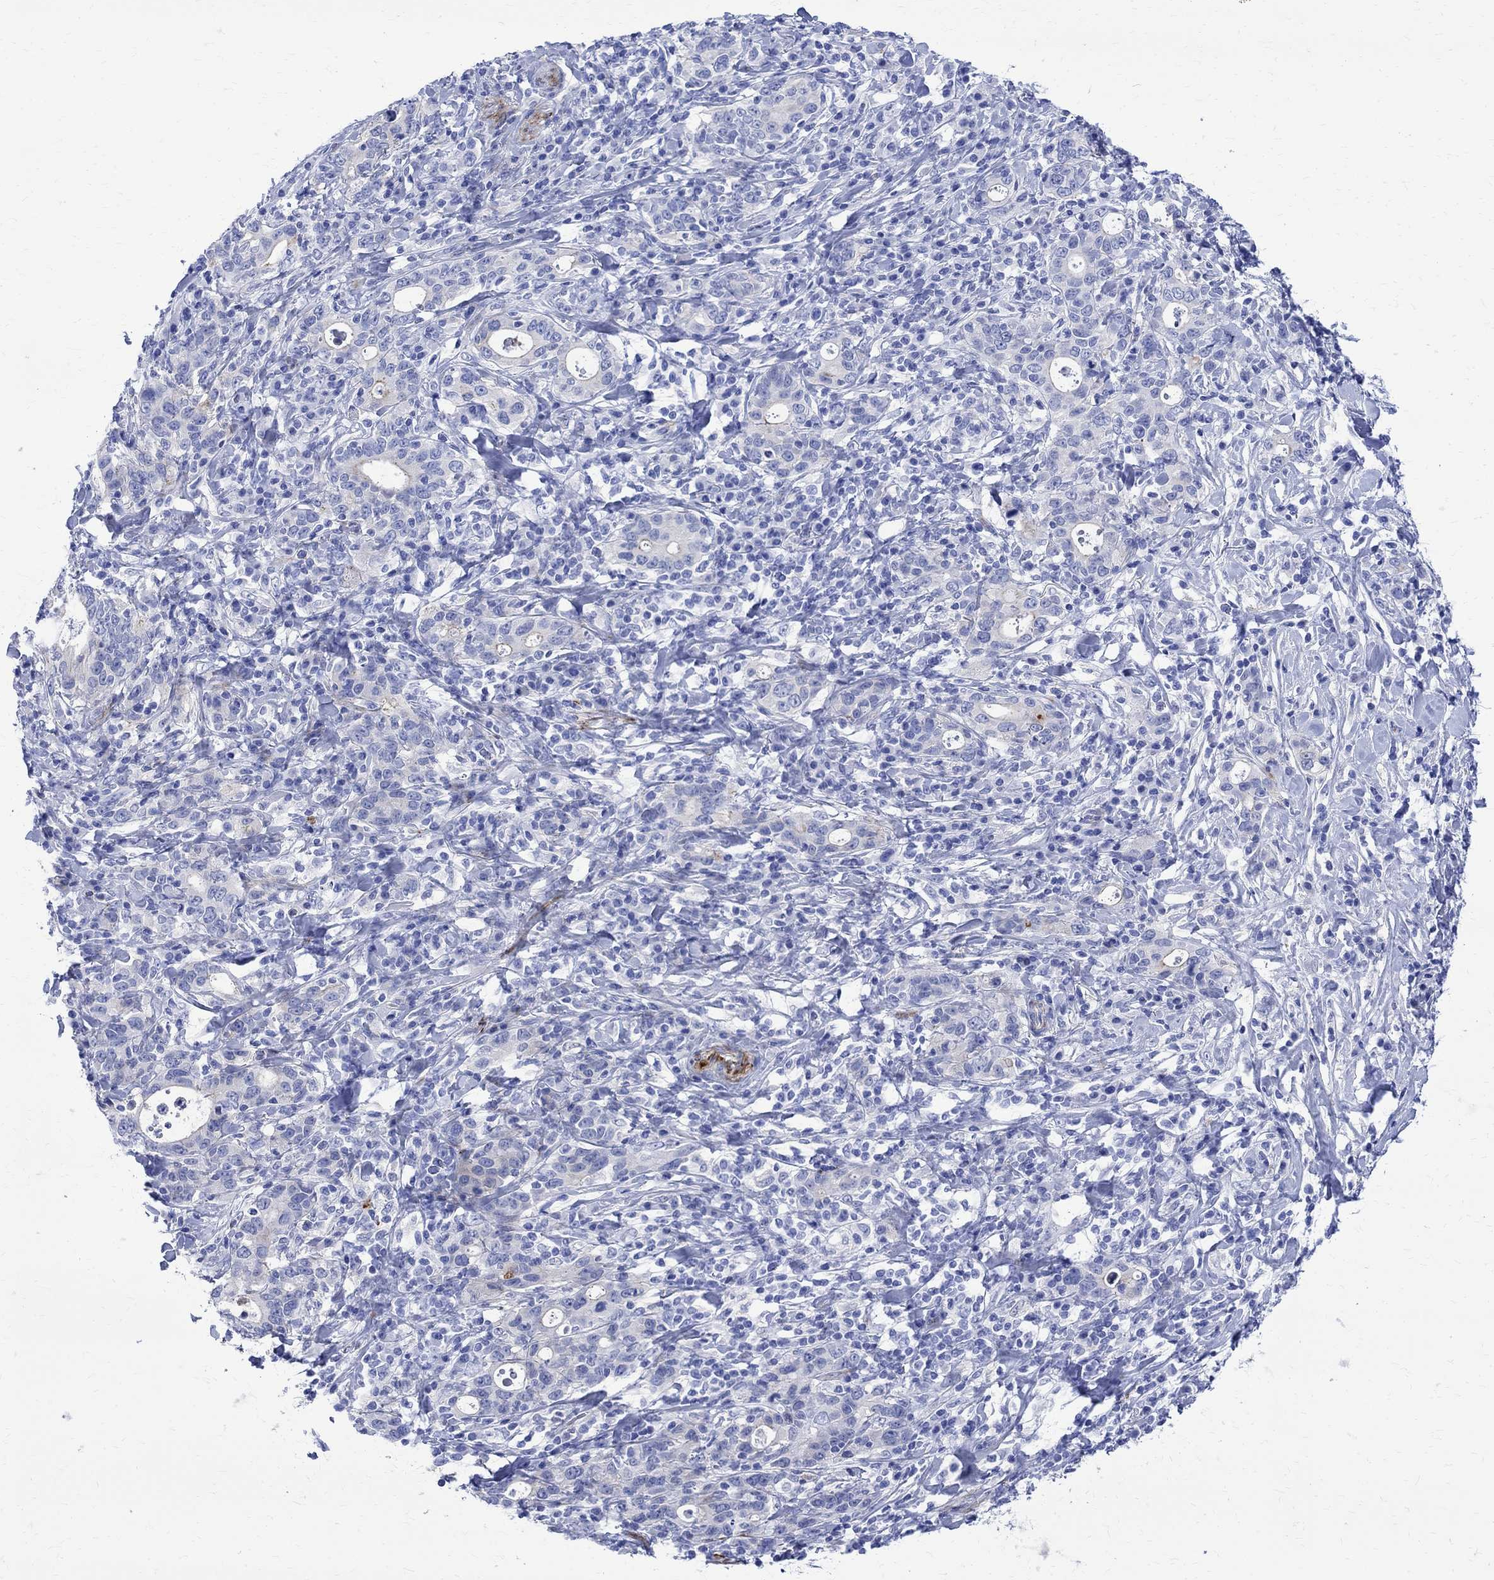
{"staining": {"intensity": "negative", "quantity": "none", "location": "none"}, "tissue": "stomach cancer", "cell_type": "Tumor cells", "image_type": "cancer", "snomed": [{"axis": "morphology", "description": "Adenocarcinoma, NOS"}, {"axis": "topography", "description": "Stomach"}], "caption": "Tumor cells show no significant staining in stomach cancer.", "gene": "PARVB", "patient": {"sex": "male", "age": 79}}